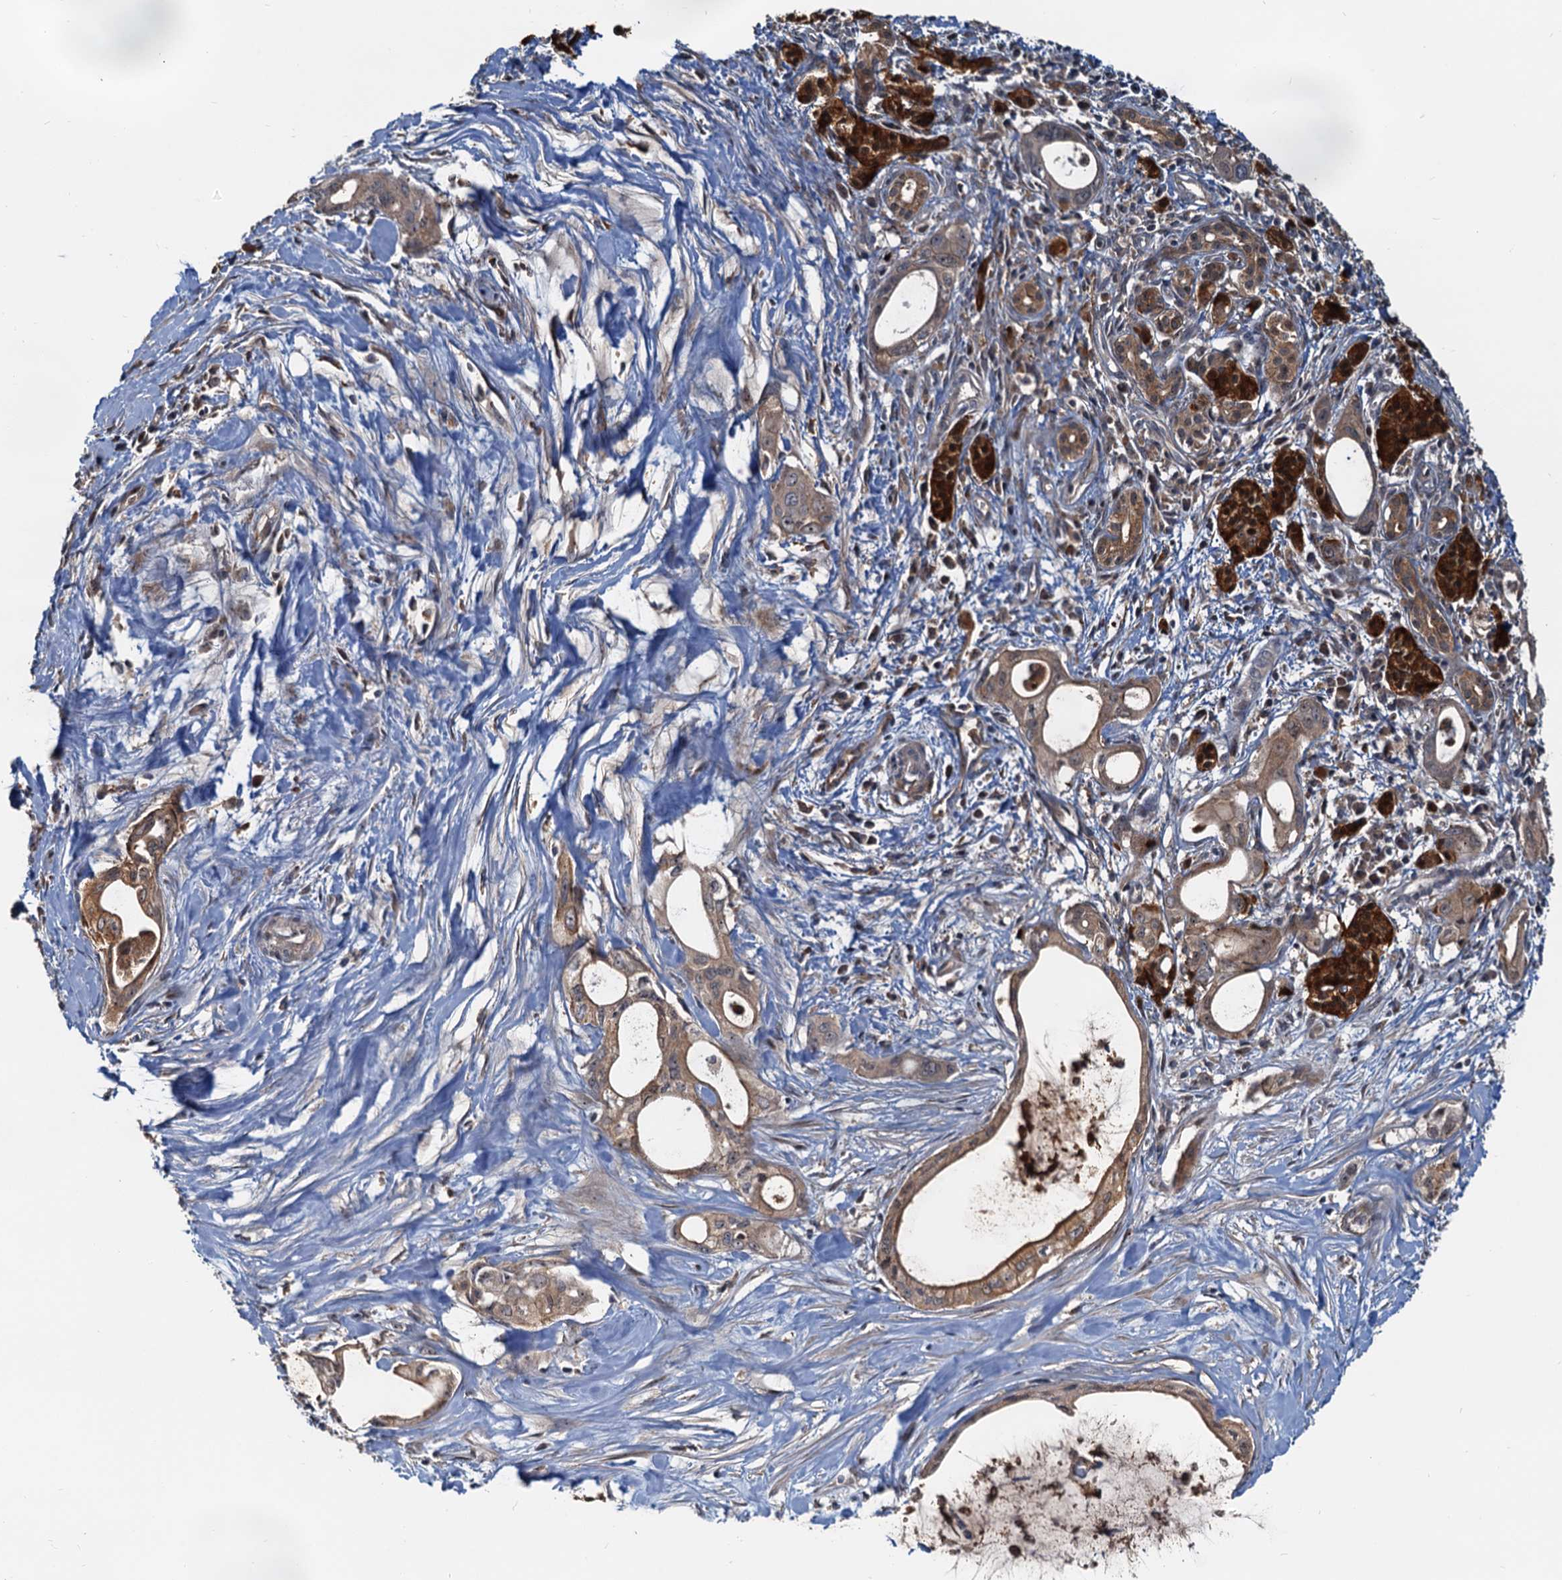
{"staining": {"intensity": "weak", "quantity": ">75%", "location": "cytoplasmic/membranous"}, "tissue": "pancreatic cancer", "cell_type": "Tumor cells", "image_type": "cancer", "snomed": [{"axis": "morphology", "description": "Adenocarcinoma, NOS"}, {"axis": "topography", "description": "Pancreas"}], "caption": "Weak cytoplasmic/membranous staining is seen in about >75% of tumor cells in pancreatic cancer (adenocarcinoma).", "gene": "TOLLIP", "patient": {"sex": "male", "age": 72}}